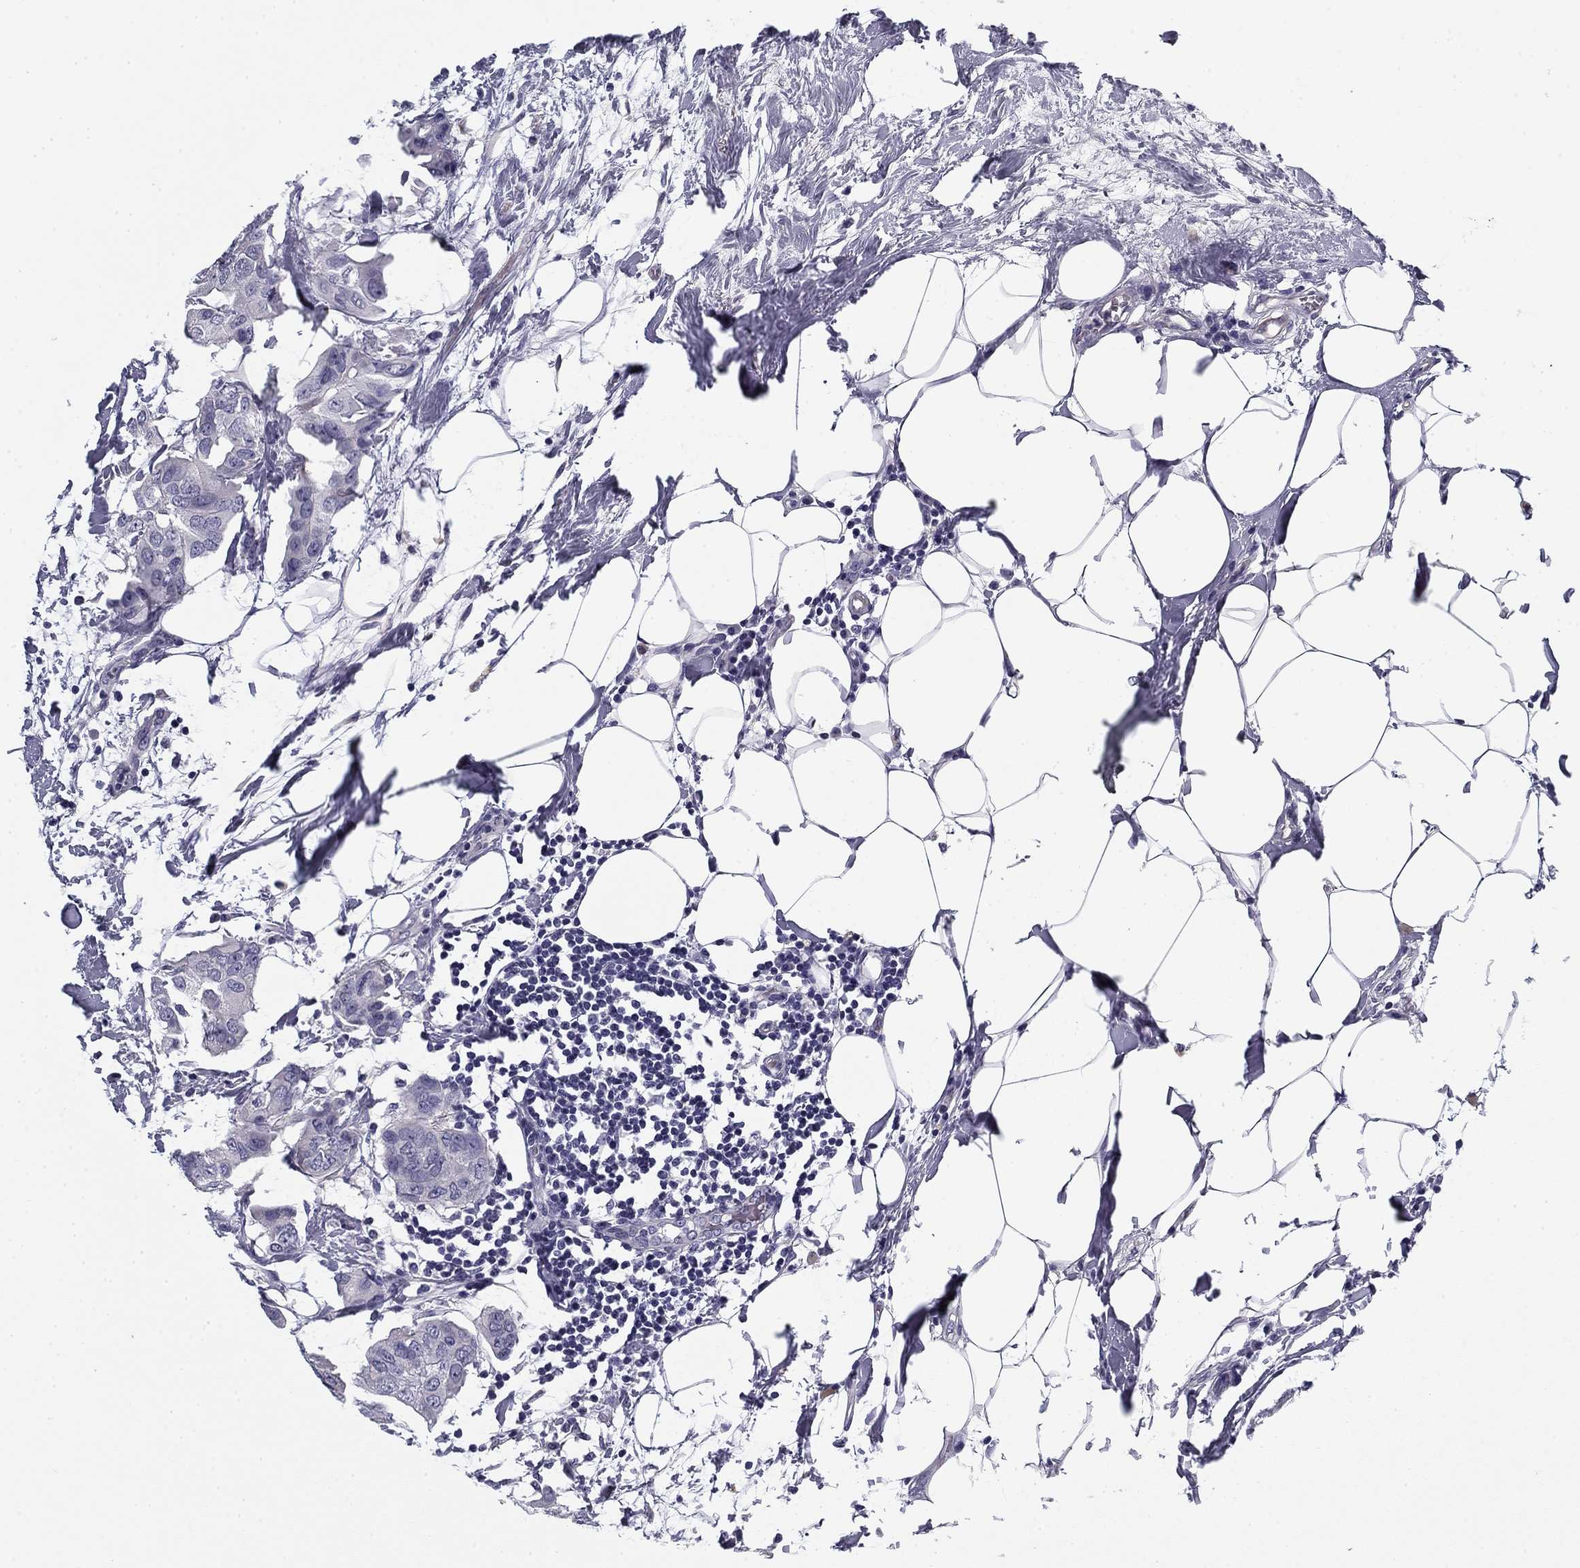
{"staining": {"intensity": "negative", "quantity": "none", "location": "none"}, "tissue": "breast cancer", "cell_type": "Tumor cells", "image_type": "cancer", "snomed": [{"axis": "morphology", "description": "Normal tissue, NOS"}, {"axis": "morphology", "description": "Duct carcinoma"}, {"axis": "topography", "description": "Breast"}], "caption": "Tumor cells show no significant protein staining in breast cancer.", "gene": "FLNC", "patient": {"sex": "female", "age": 40}}